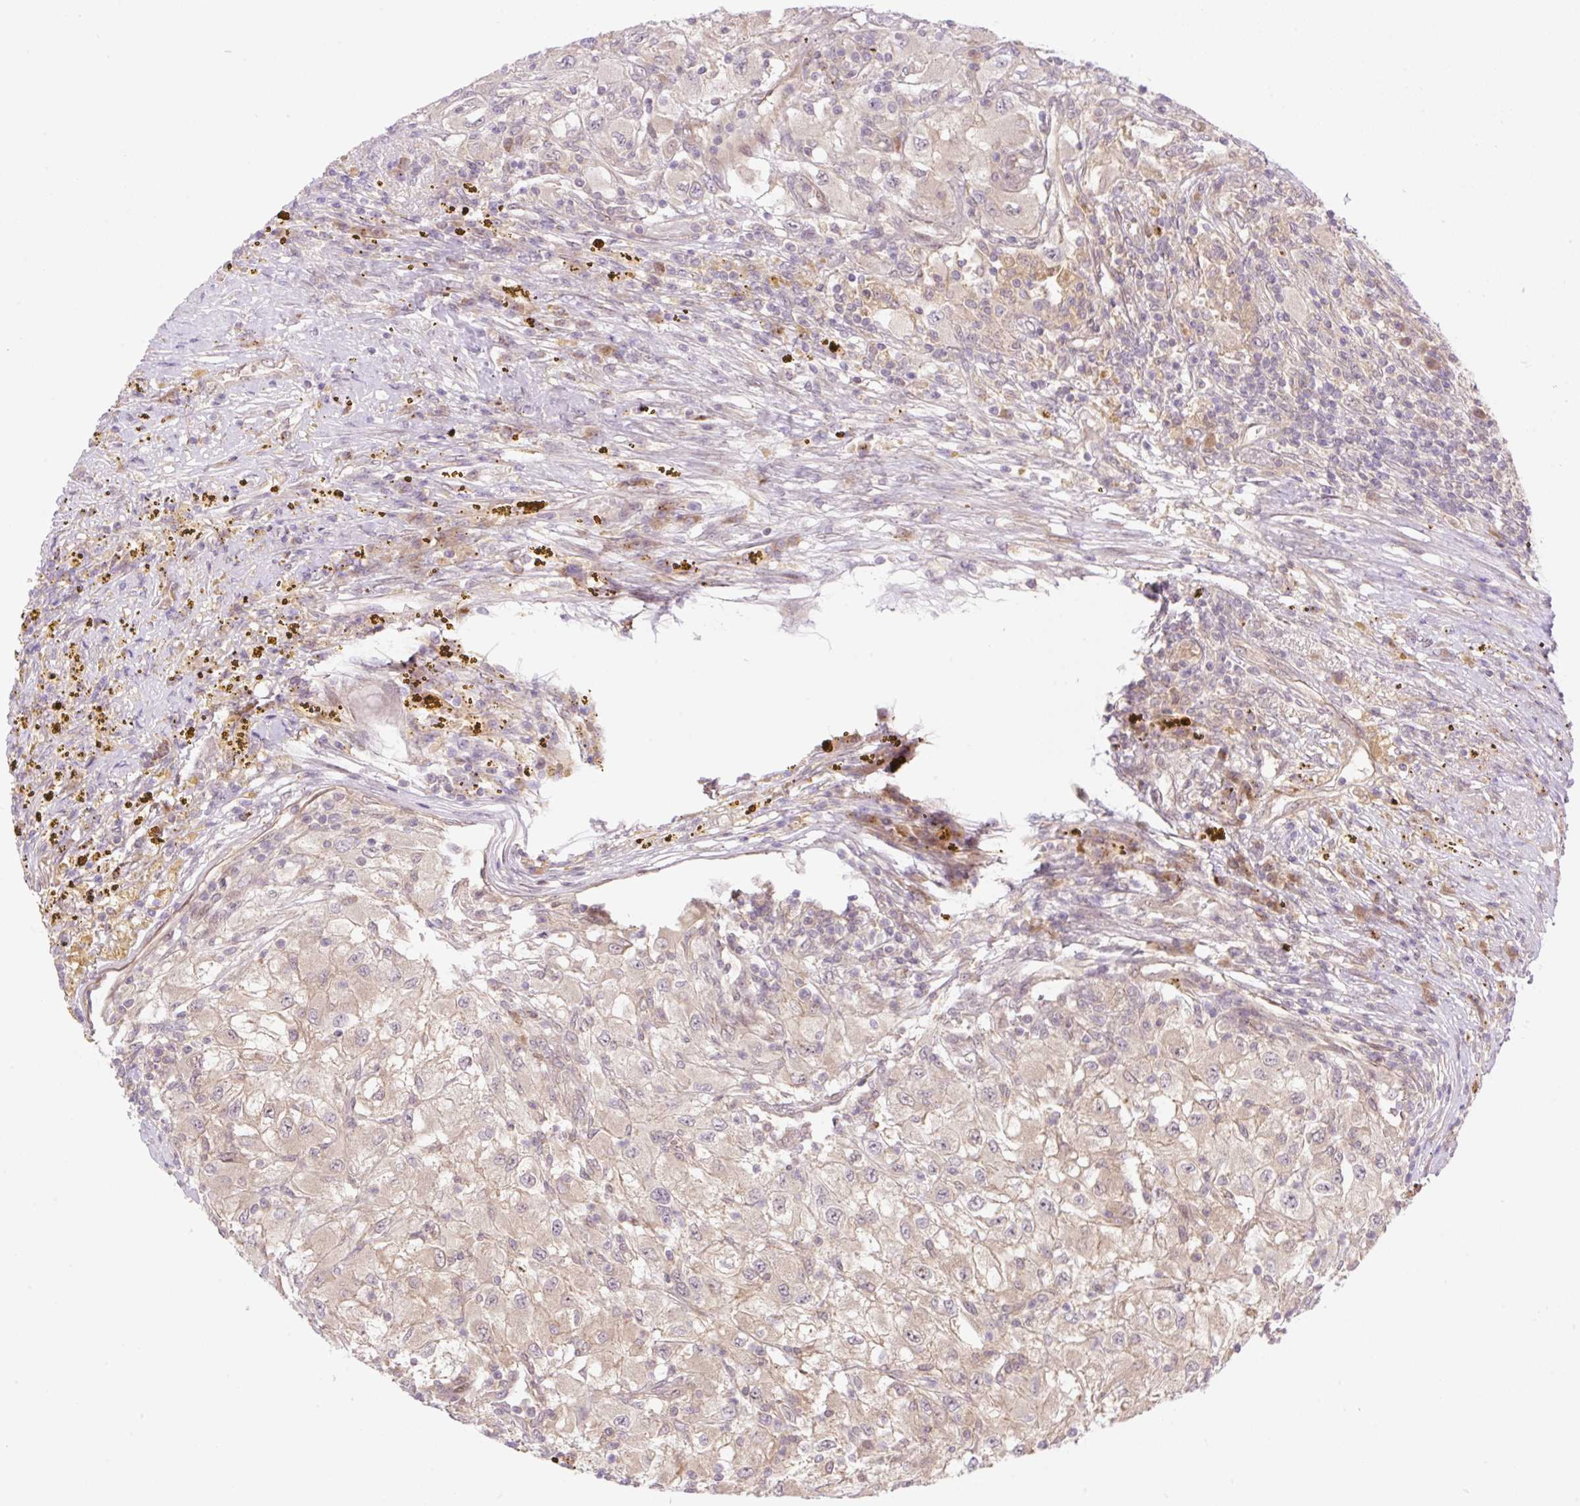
{"staining": {"intensity": "weak", "quantity": "<25%", "location": "cytoplasmic/membranous"}, "tissue": "renal cancer", "cell_type": "Tumor cells", "image_type": "cancer", "snomed": [{"axis": "morphology", "description": "Adenocarcinoma, NOS"}, {"axis": "topography", "description": "Kidney"}], "caption": "DAB (3,3'-diaminobenzidine) immunohistochemical staining of renal adenocarcinoma shows no significant expression in tumor cells. (DAB (3,3'-diaminobenzidine) immunohistochemistry (IHC), high magnification).", "gene": "VPS25", "patient": {"sex": "female", "age": 67}}